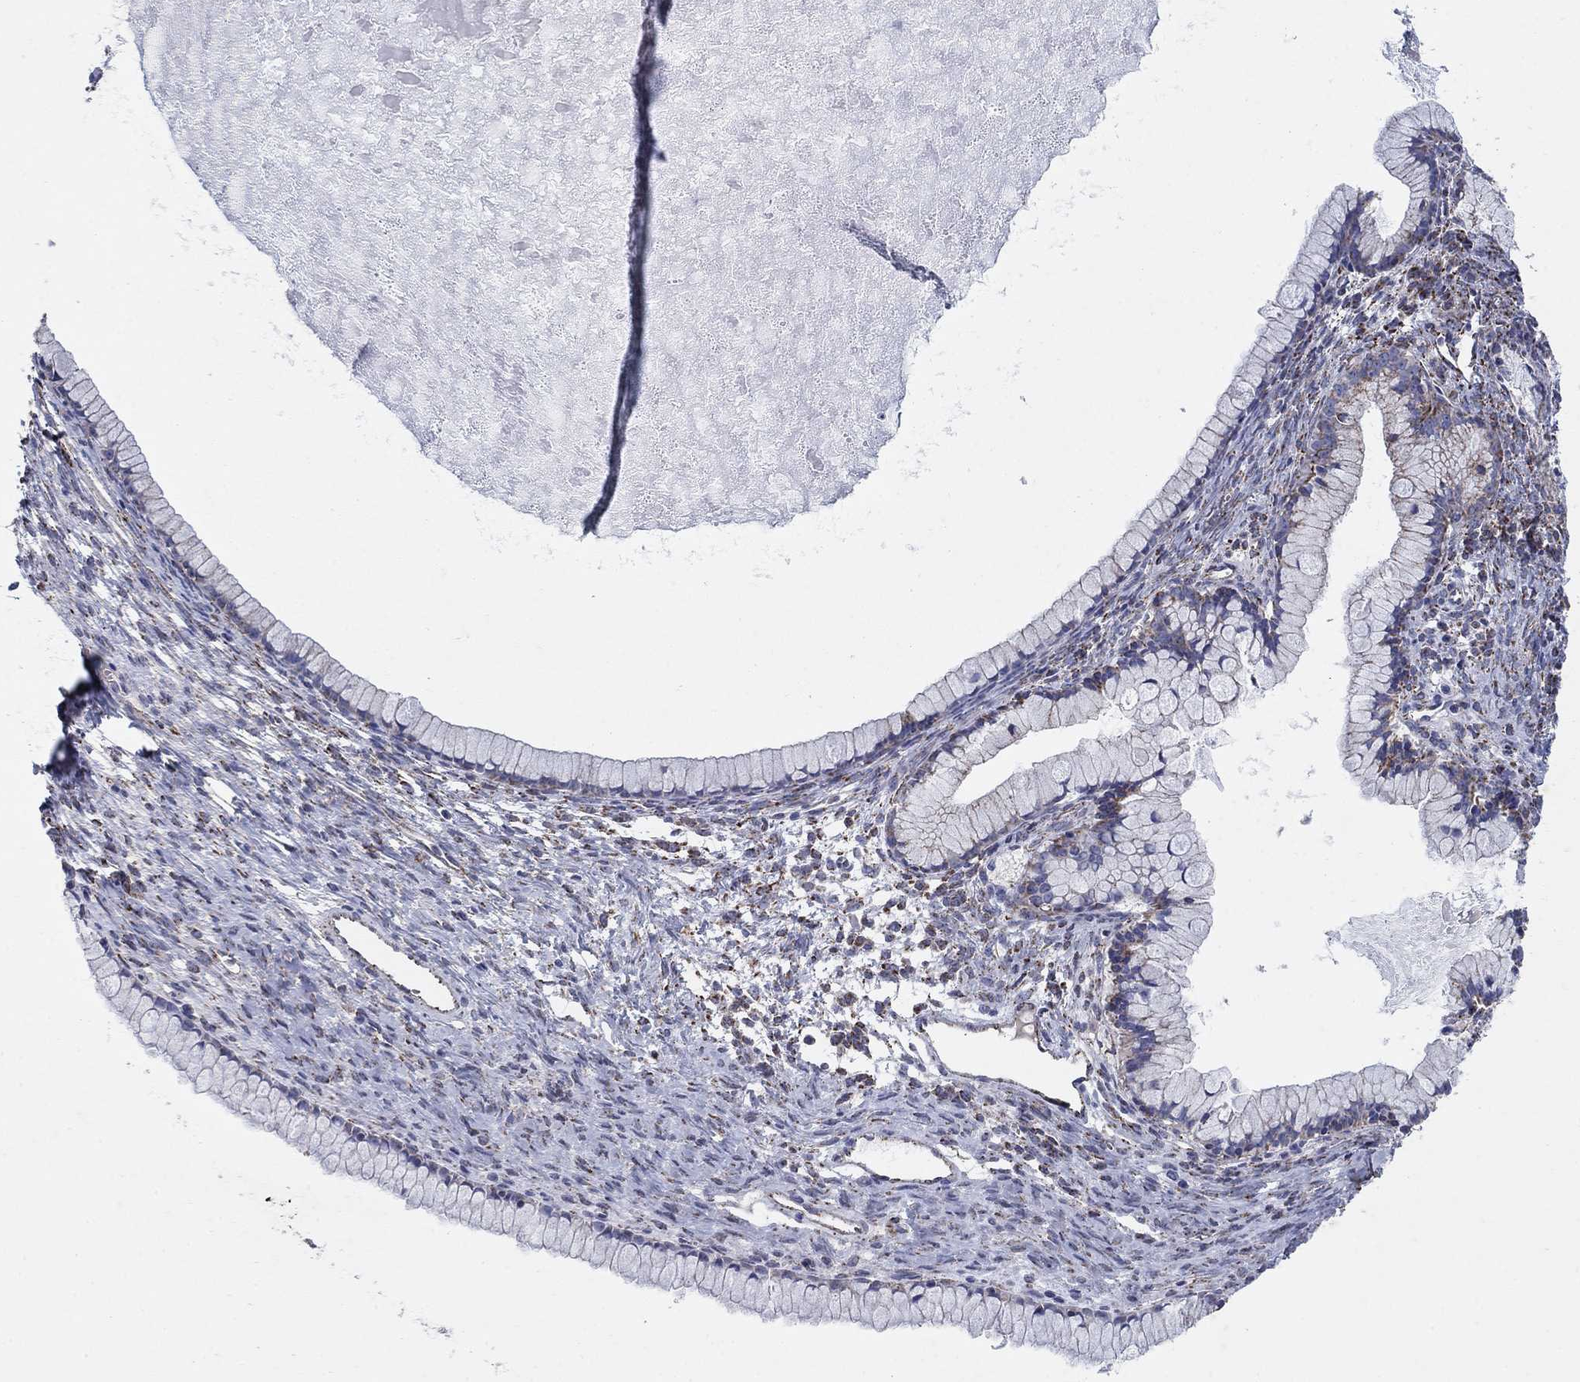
{"staining": {"intensity": "moderate", "quantity": "<25%", "location": "cytoplasmic/membranous"}, "tissue": "ovarian cancer", "cell_type": "Tumor cells", "image_type": "cancer", "snomed": [{"axis": "morphology", "description": "Cystadenocarcinoma, mucinous, NOS"}, {"axis": "topography", "description": "Ovary"}], "caption": "Brown immunohistochemical staining in human mucinous cystadenocarcinoma (ovarian) demonstrates moderate cytoplasmic/membranous expression in approximately <25% of tumor cells.", "gene": "PNPLA2", "patient": {"sex": "female", "age": 41}}